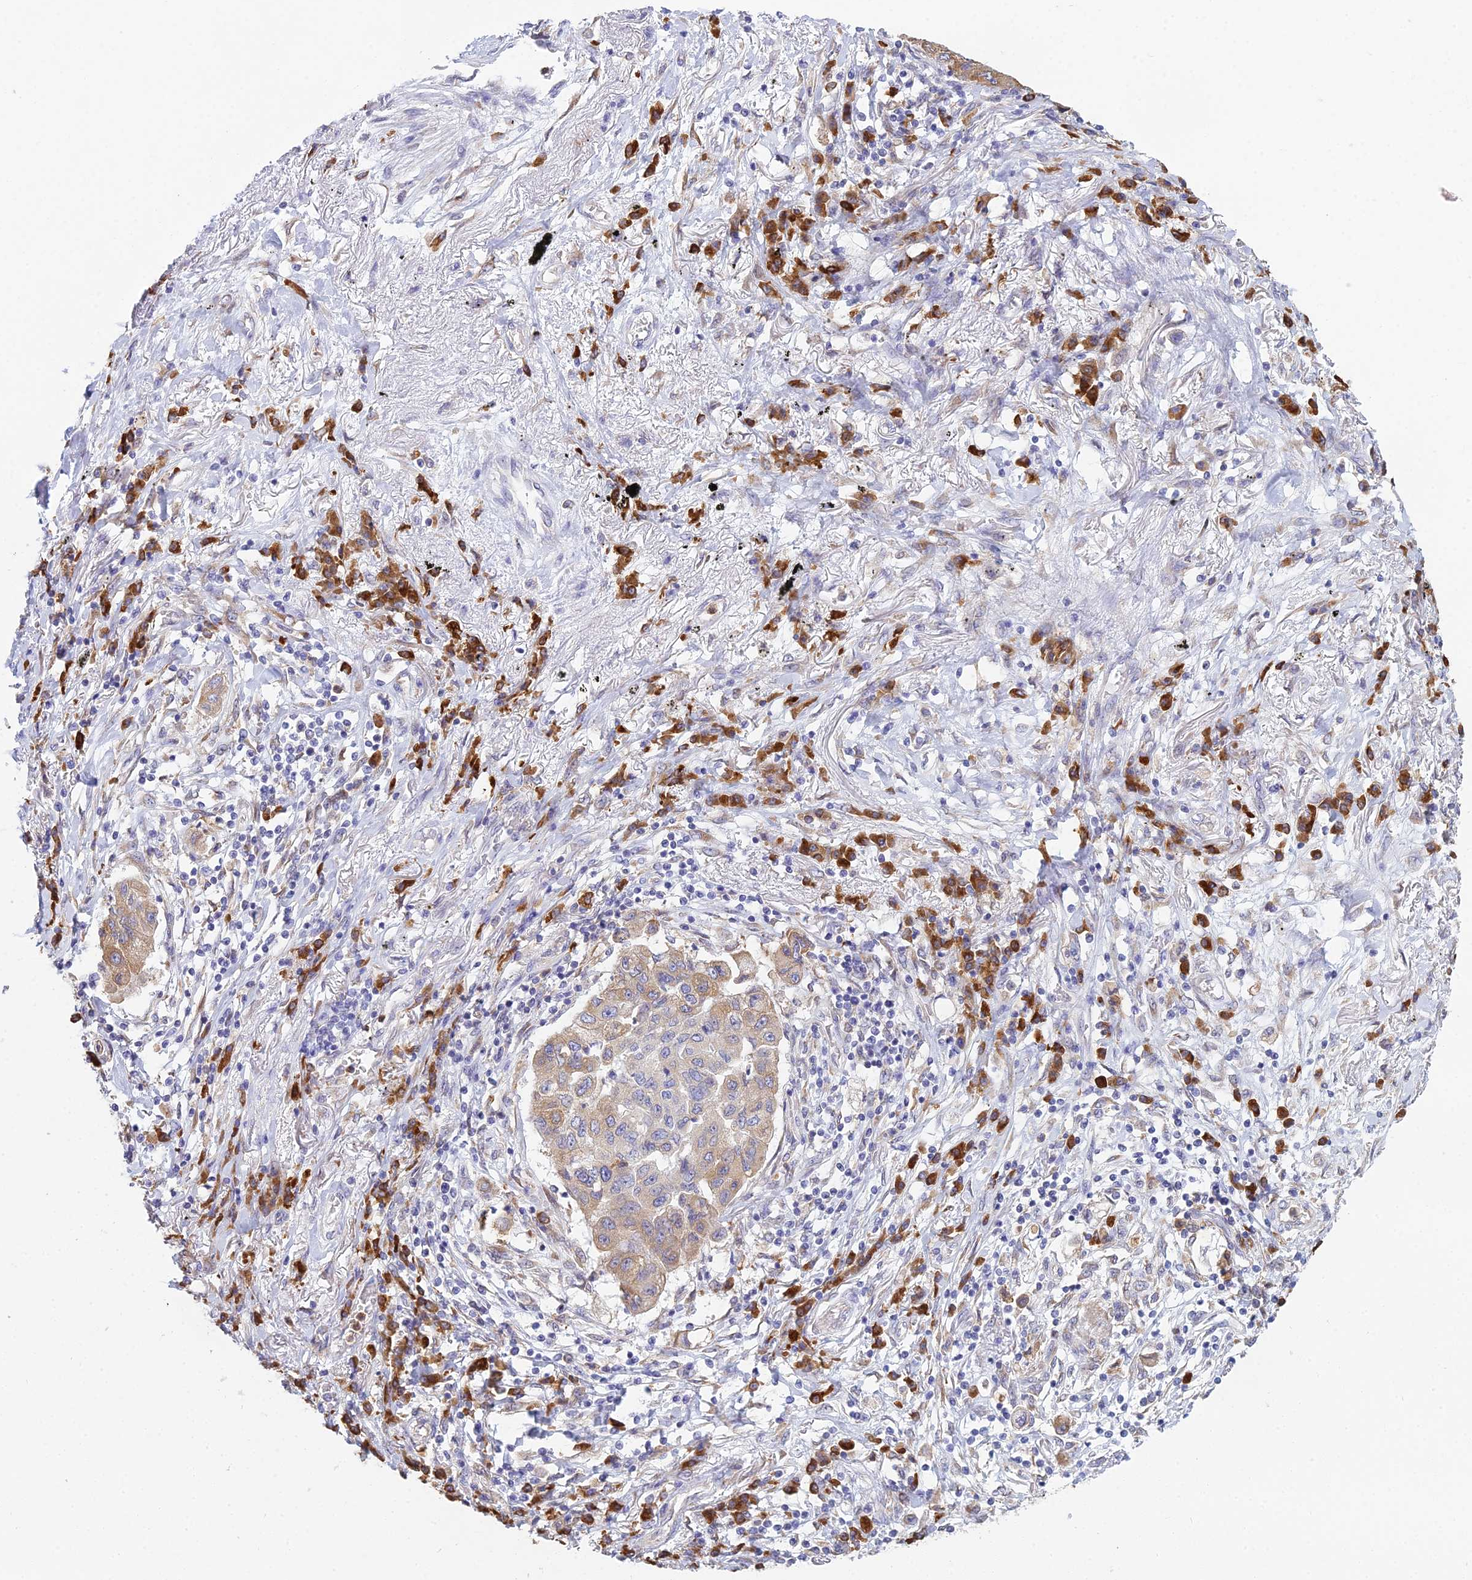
{"staining": {"intensity": "moderate", "quantity": ">75%", "location": "cytoplasmic/membranous"}, "tissue": "lung cancer", "cell_type": "Tumor cells", "image_type": "cancer", "snomed": [{"axis": "morphology", "description": "Squamous cell carcinoma, NOS"}, {"axis": "topography", "description": "Lung"}], "caption": "The photomicrograph reveals a brown stain indicating the presence of a protein in the cytoplasmic/membranous of tumor cells in lung squamous cell carcinoma.", "gene": "HM13", "patient": {"sex": "male", "age": 74}}